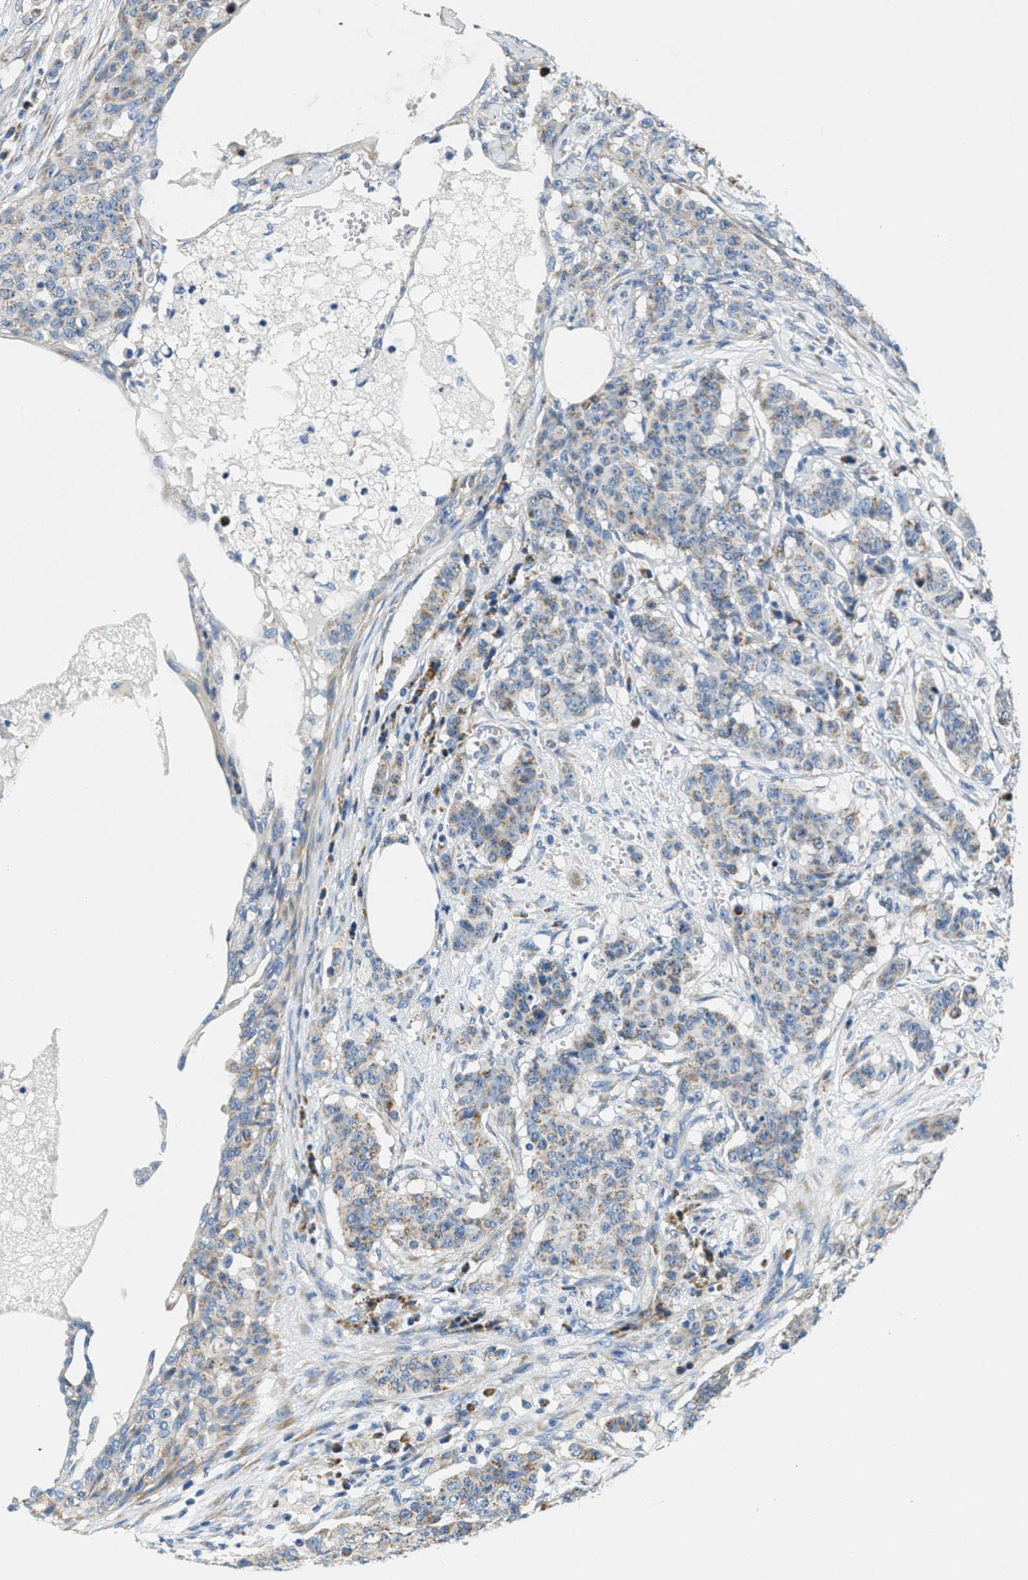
{"staining": {"intensity": "weak", "quantity": "25%-75%", "location": "cytoplasmic/membranous"}, "tissue": "breast cancer", "cell_type": "Tumor cells", "image_type": "cancer", "snomed": [{"axis": "morphology", "description": "Normal tissue, NOS"}, {"axis": "morphology", "description": "Duct carcinoma"}, {"axis": "topography", "description": "Breast"}], "caption": "Immunohistochemistry (IHC) image of neoplastic tissue: human breast invasive ductal carcinoma stained using IHC displays low levels of weak protein expression localized specifically in the cytoplasmic/membranous of tumor cells, appearing as a cytoplasmic/membranous brown color.", "gene": "CA4", "patient": {"sex": "female", "age": 40}}